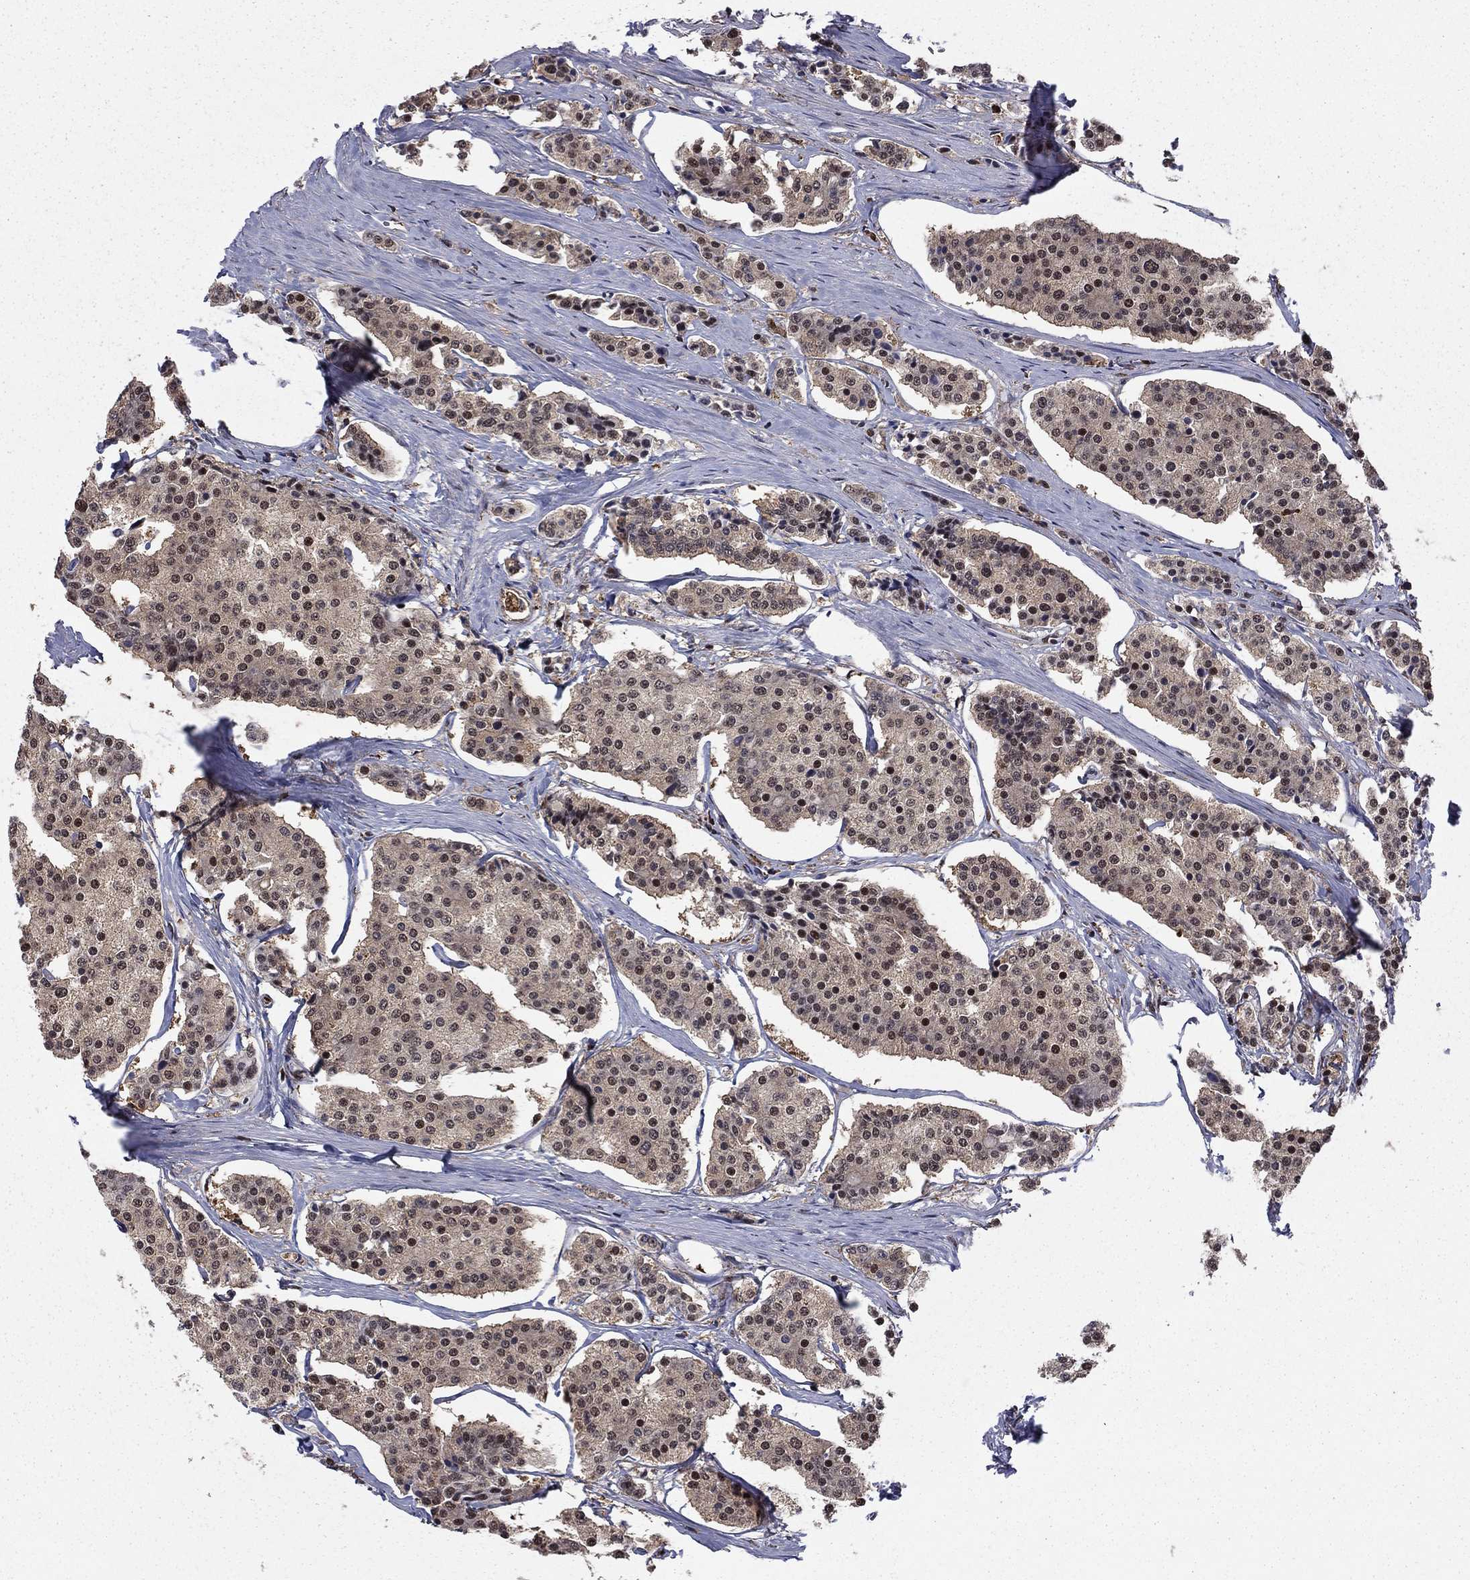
{"staining": {"intensity": "moderate", "quantity": "<25%", "location": "nuclear"}, "tissue": "carcinoid", "cell_type": "Tumor cells", "image_type": "cancer", "snomed": [{"axis": "morphology", "description": "Carcinoid, malignant, NOS"}, {"axis": "topography", "description": "Small intestine"}], "caption": "A brown stain shows moderate nuclear expression of a protein in human malignant carcinoid tumor cells. (Stains: DAB in brown, nuclei in blue, Microscopy: brightfield microscopy at high magnification).", "gene": "PSMD2", "patient": {"sex": "female", "age": 65}}